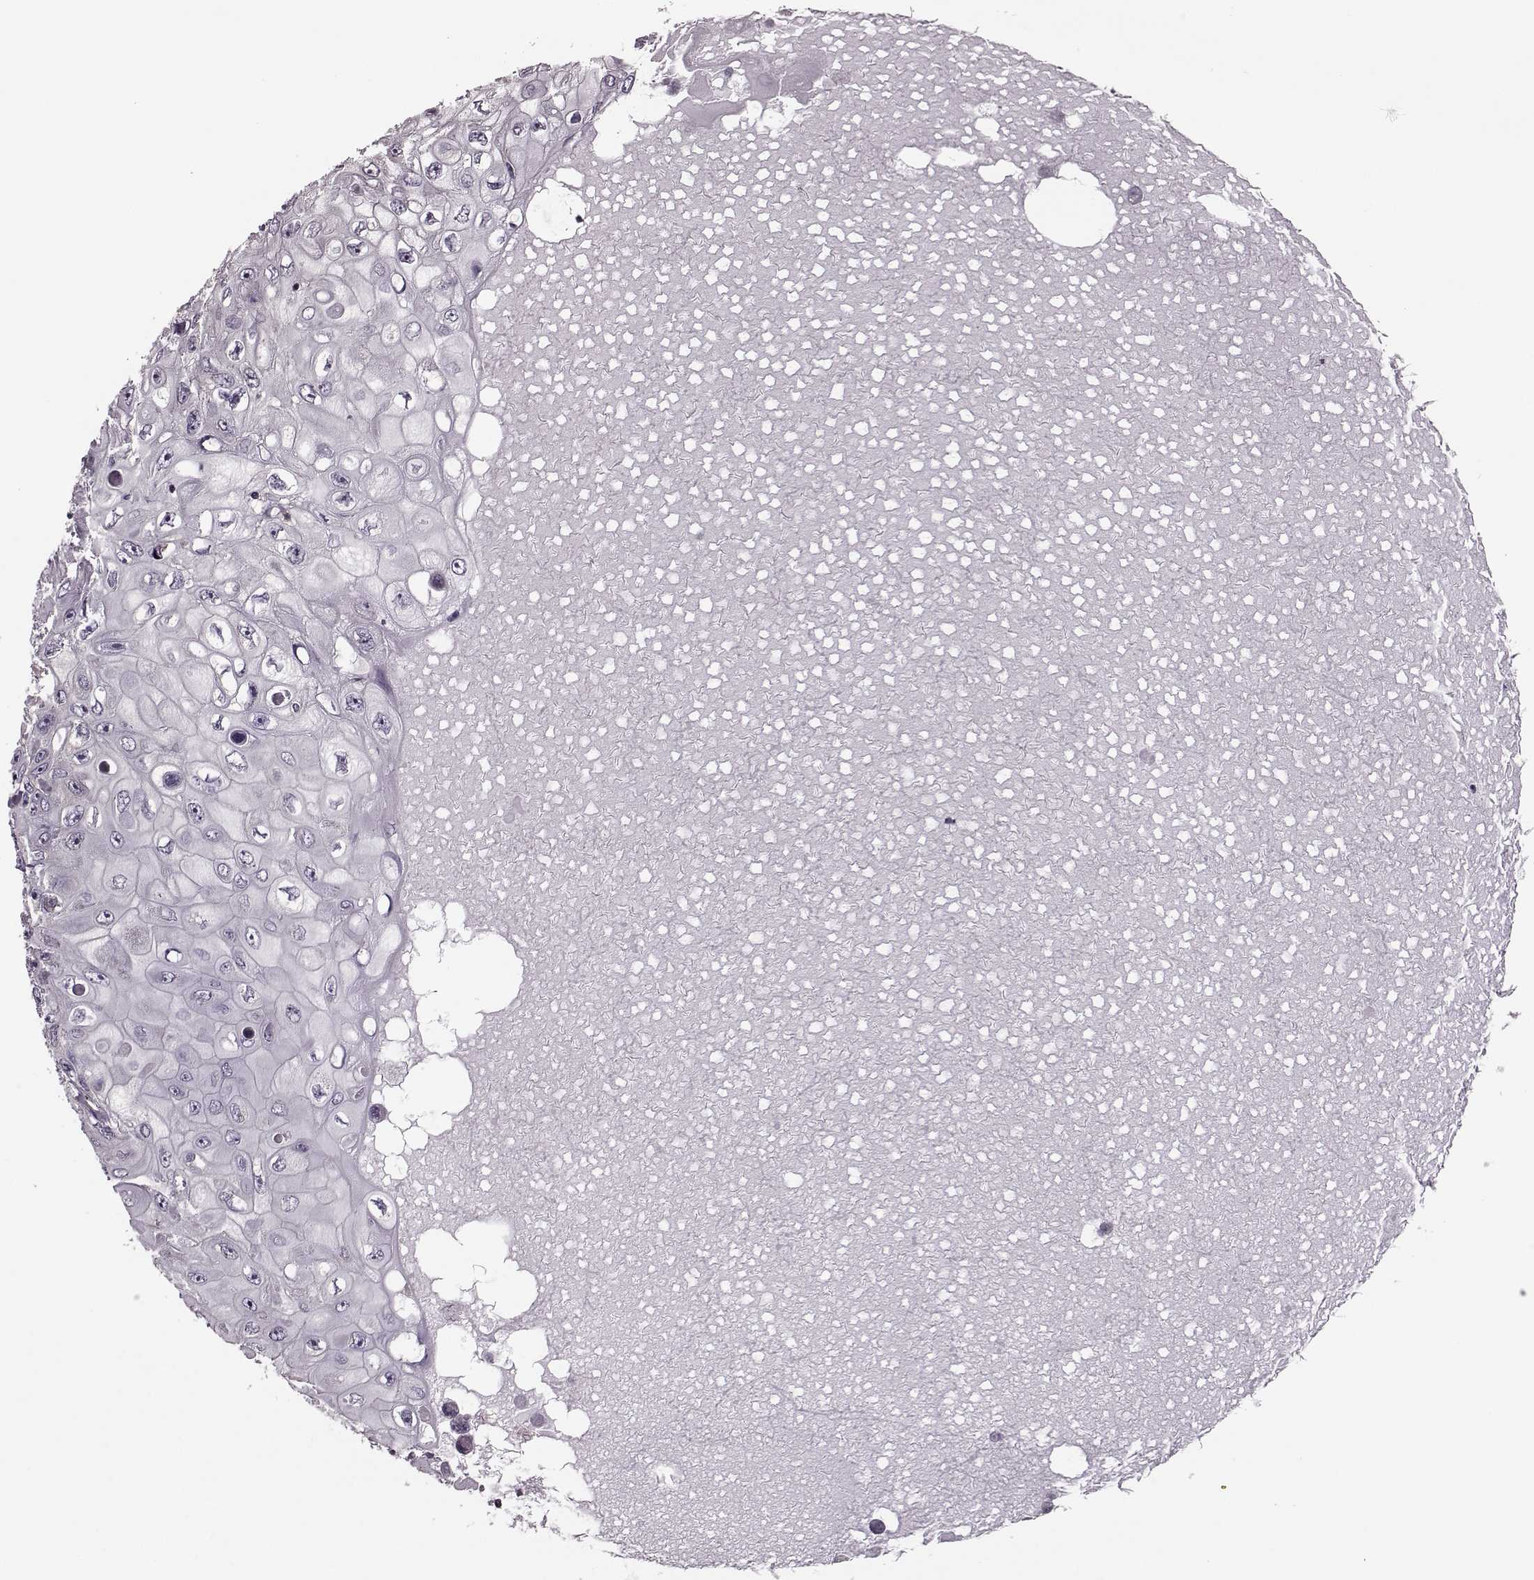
{"staining": {"intensity": "negative", "quantity": "none", "location": "none"}, "tissue": "skin cancer", "cell_type": "Tumor cells", "image_type": "cancer", "snomed": [{"axis": "morphology", "description": "Squamous cell carcinoma, NOS"}, {"axis": "topography", "description": "Skin"}], "caption": "A high-resolution micrograph shows immunohistochemistry staining of skin cancer (squamous cell carcinoma), which shows no significant positivity in tumor cells.", "gene": "FNIP2", "patient": {"sex": "male", "age": 82}}